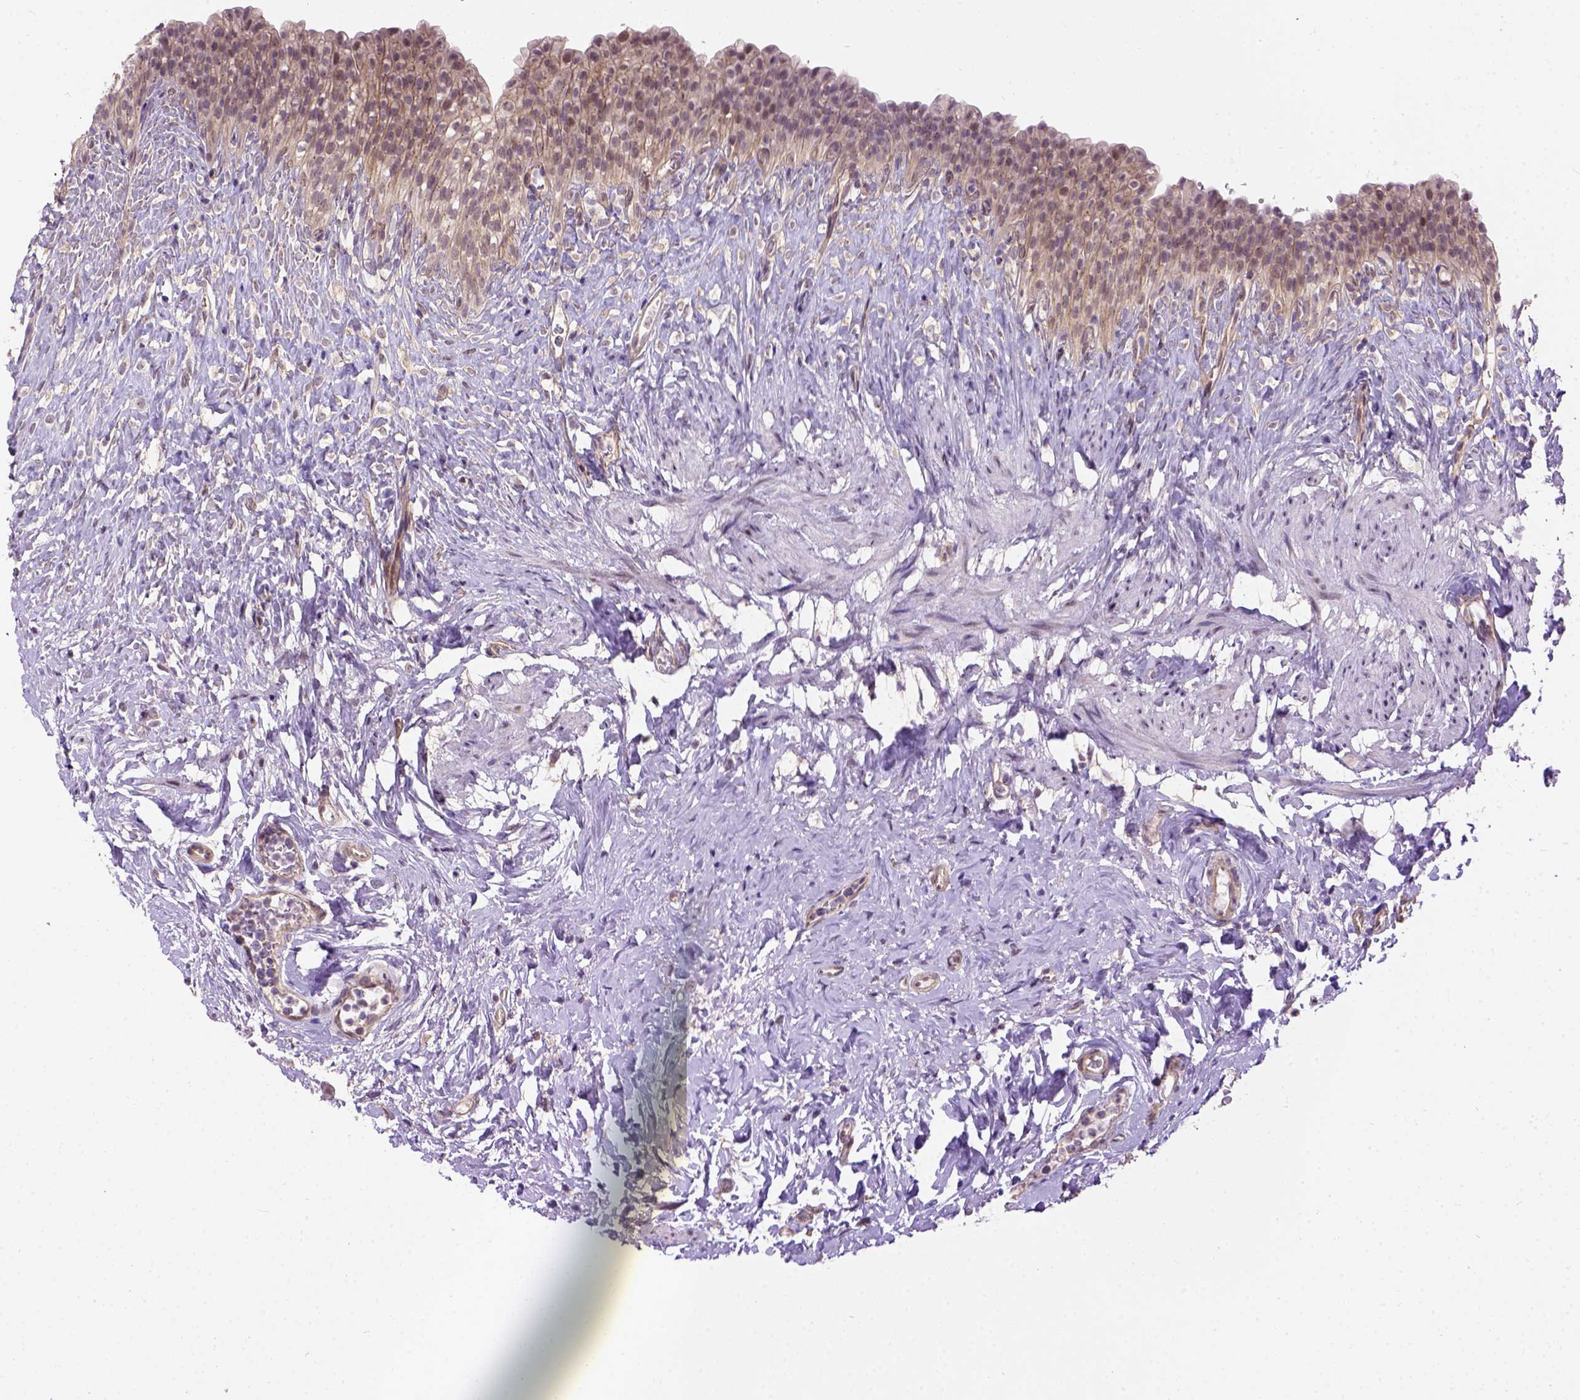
{"staining": {"intensity": "weak", "quantity": ">75%", "location": "cytoplasmic/membranous,nuclear"}, "tissue": "urinary bladder", "cell_type": "Urothelial cells", "image_type": "normal", "snomed": [{"axis": "morphology", "description": "Normal tissue, NOS"}, {"axis": "topography", "description": "Urinary bladder"}, {"axis": "topography", "description": "Prostate"}], "caption": "Immunohistochemical staining of normal human urinary bladder exhibits weak cytoplasmic/membranous,nuclear protein positivity in approximately >75% of urothelial cells. (IHC, brightfield microscopy, high magnification).", "gene": "KAZN", "patient": {"sex": "male", "age": 76}}